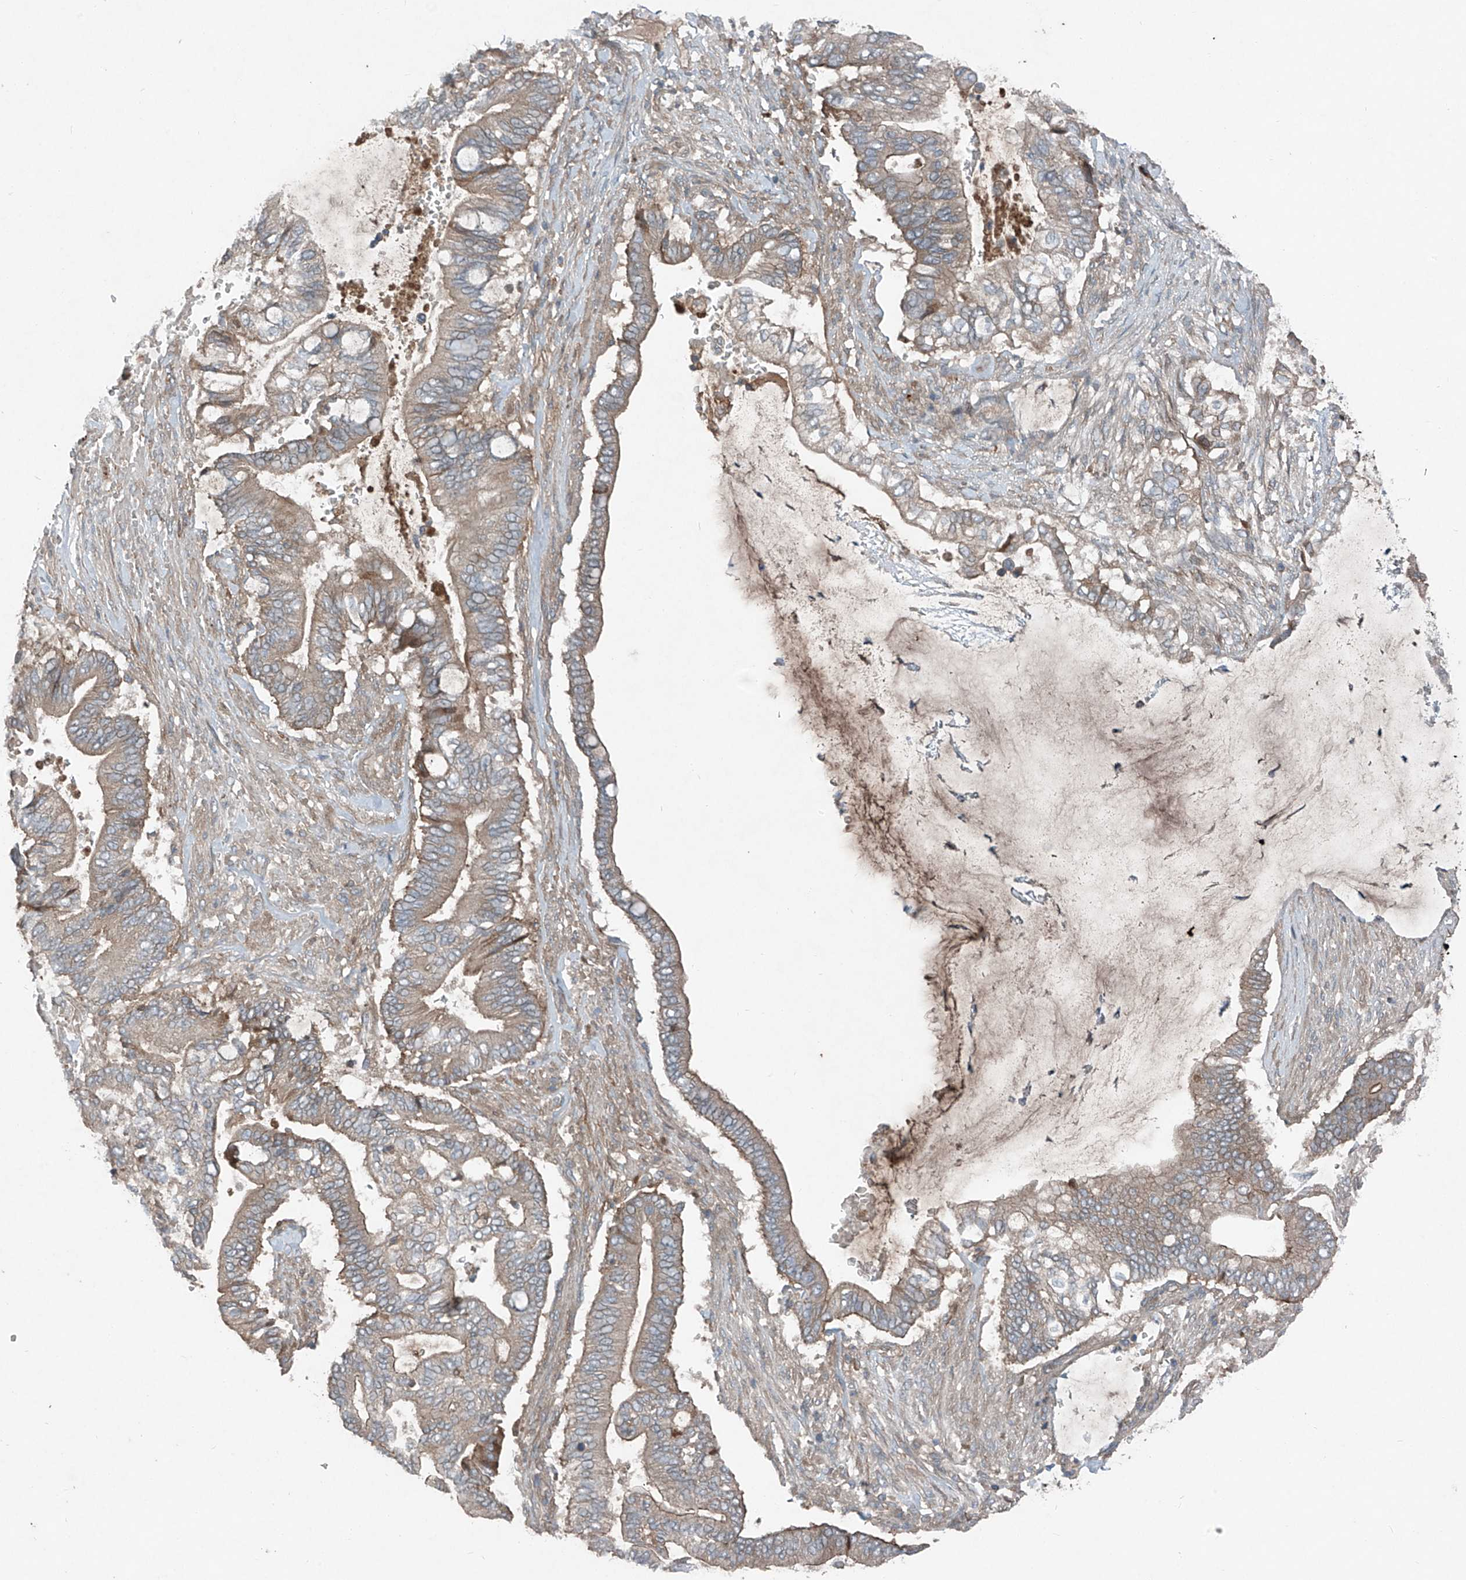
{"staining": {"intensity": "moderate", "quantity": ">75%", "location": "cytoplasmic/membranous"}, "tissue": "pancreatic cancer", "cell_type": "Tumor cells", "image_type": "cancer", "snomed": [{"axis": "morphology", "description": "Adenocarcinoma, NOS"}, {"axis": "topography", "description": "Pancreas"}], "caption": "A histopathology image showing moderate cytoplasmic/membranous expression in about >75% of tumor cells in pancreatic cancer (adenocarcinoma), as visualized by brown immunohistochemical staining.", "gene": "FOXRED2", "patient": {"sex": "male", "age": 68}}